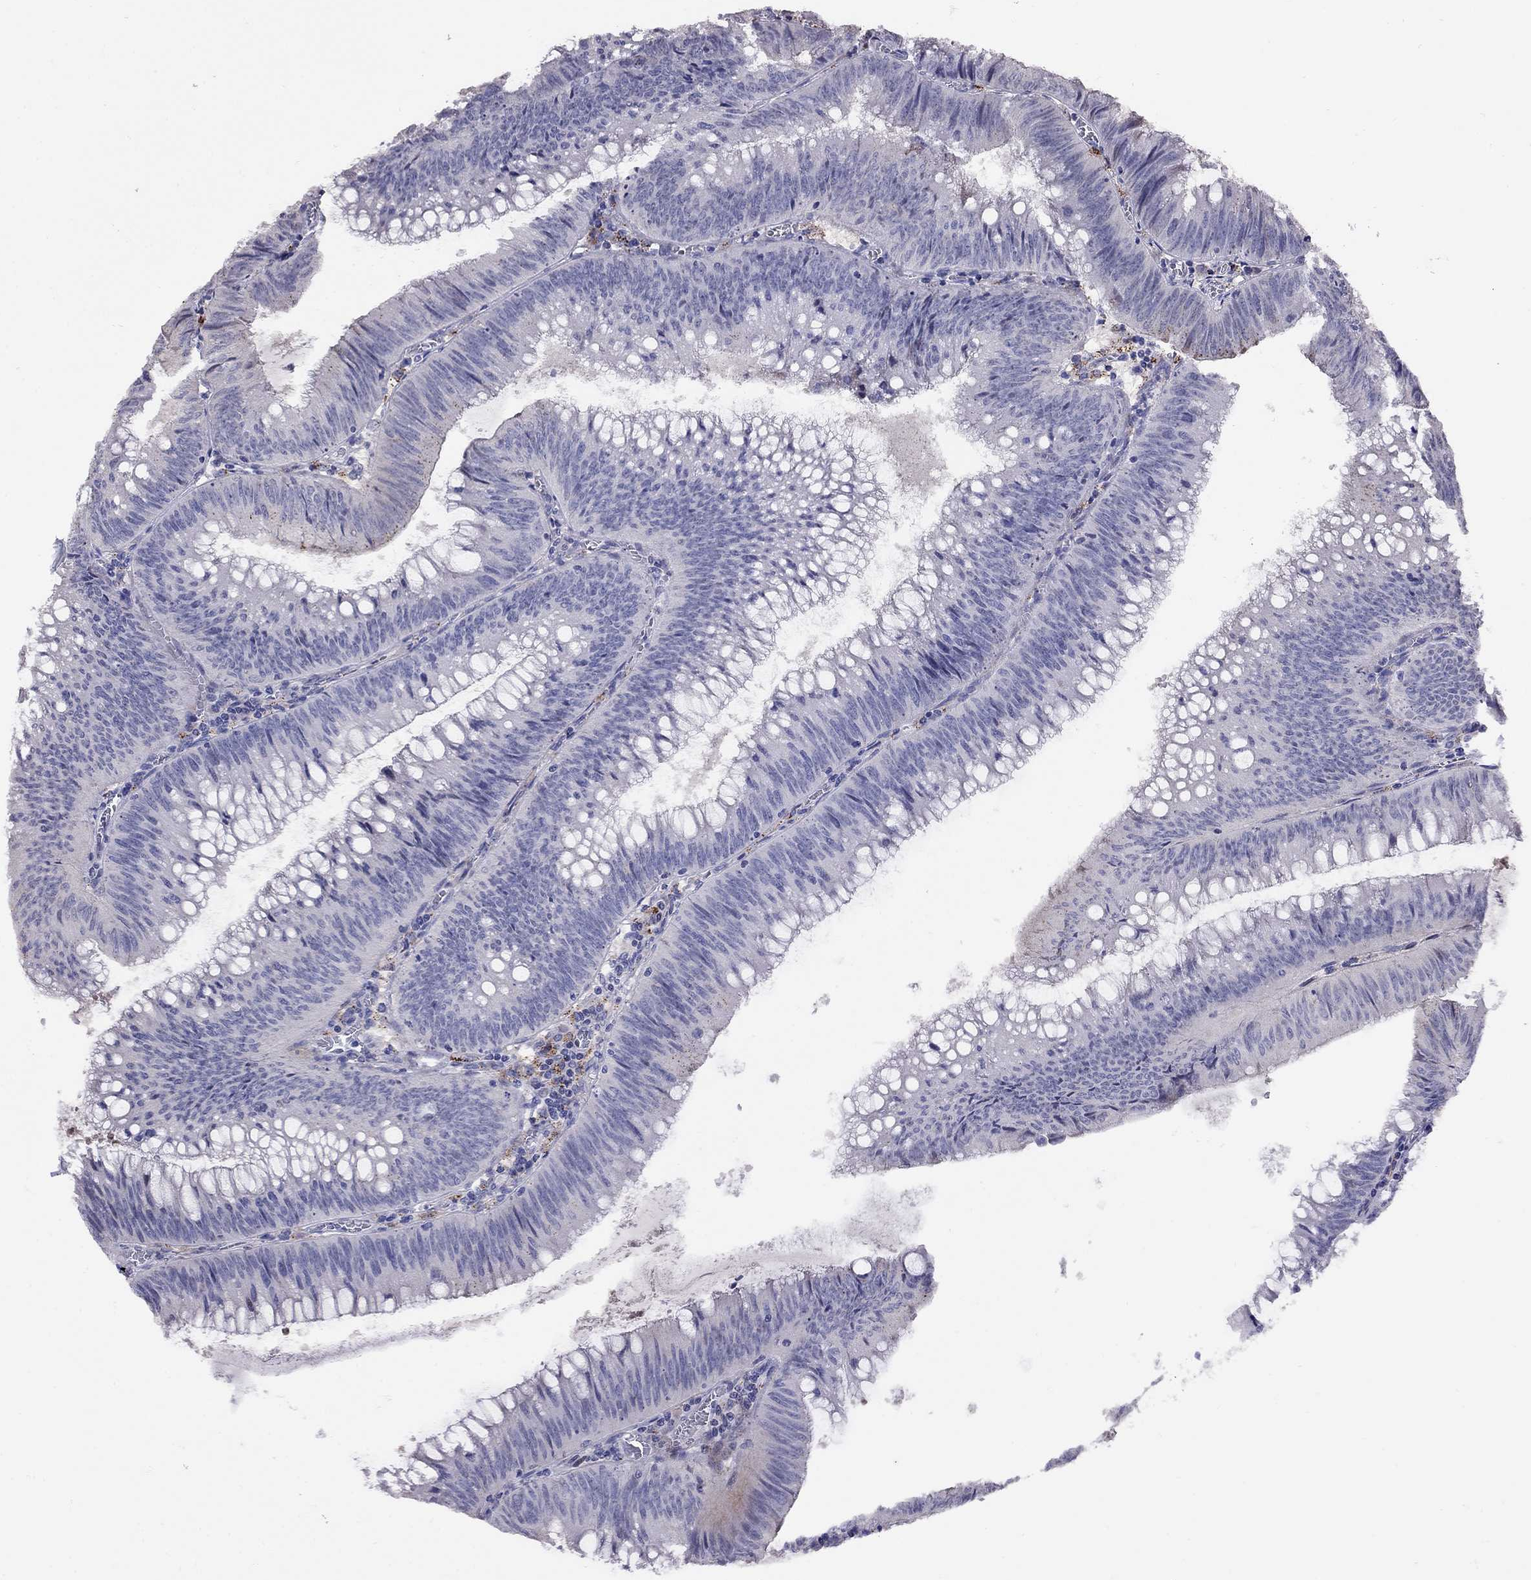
{"staining": {"intensity": "negative", "quantity": "none", "location": "none"}, "tissue": "colorectal cancer", "cell_type": "Tumor cells", "image_type": "cancer", "snomed": [{"axis": "morphology", "description": "Adenocarcinoma, NOS"}, {"axis": "topography", "description": "Rectum"}], "caption": "A photomicrograph of colorectal cancer (adenocarcinoma) stained for a protein displays no brown staining in tumor cells.", "gene": "MAGEB4", "patient": {"sex": "female", "age": 72}}